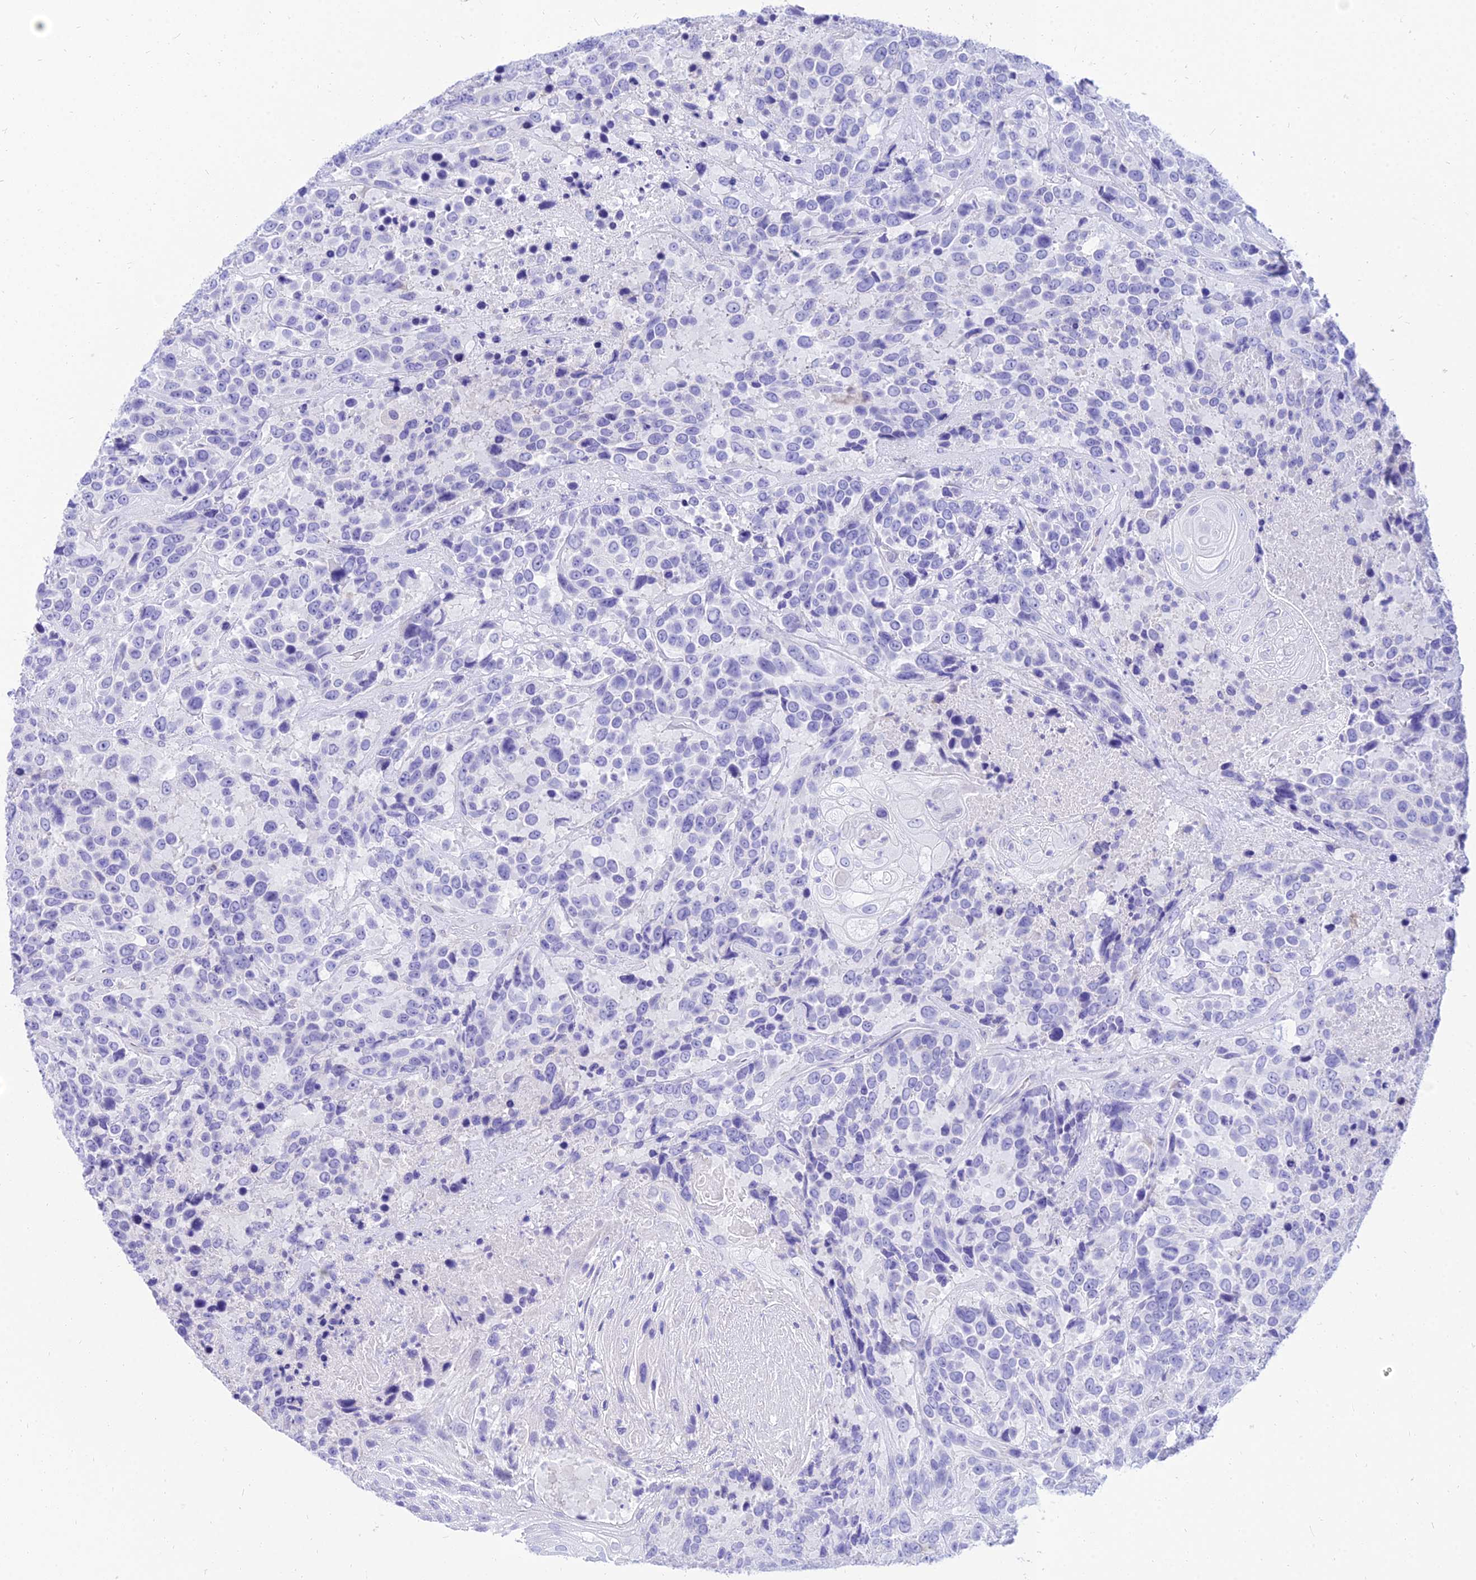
{"staining": {"intensity": "negative", "quantity": "none", "location": "none"}, "tissue": "urothelial cancer", "cell_type": "Tumor cells", "image_type": "cancer", "snomed": [{"axis": "morphology", "description": "Urothelial carcinoma, High grade"}, {"axis": "topography", "description": "Urinary bladder"}], "caption": "Protein analysis of urothelial cancer displays no significant positivity in tumor cells. Brightfield microscopy of immunohistochemistry stained with DAB (3,3'-diaminobenzidine) (brown) and hematoxylin (blue), captured at high magnification.", "gene": "TAC3", "patient": {"sex": "female", "age": 70}}